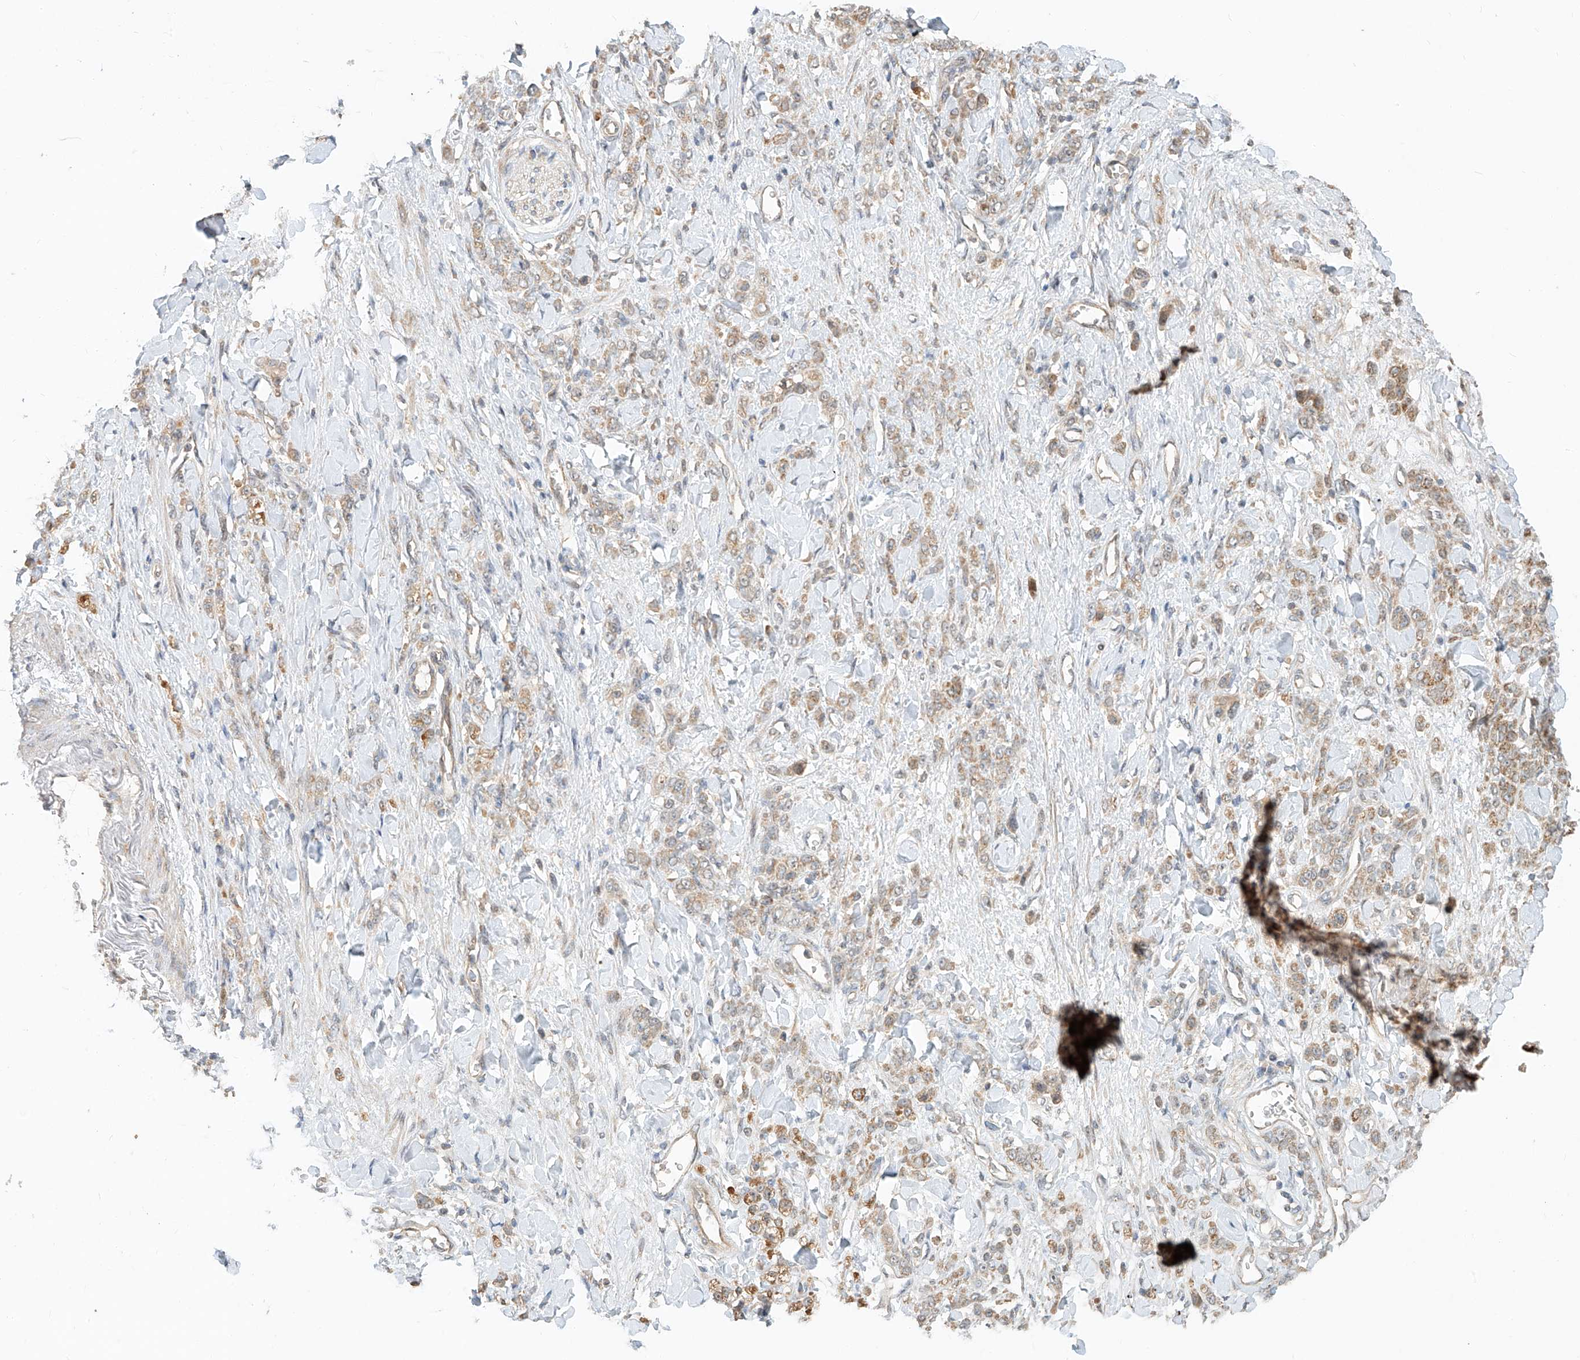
{"staining": {"intensity": "weak", "quantity": ">75%", "location": "cytoplasmic/membranous"}, "tissue": "stomach cancer", "cell_type": "Tumor cells", "image_type": "cancer", "snomed": [{"axis": "morphology", "description": "Normal tissue, NOS"}, {"axis": "morphology", "description": "Adenocarcinoma, NOS"}, {"axis": "topography", "description": "Stomach"}], "caption": "Protein expression analysis of human stomach cancer (adenocarcinoma) reveals weak cytoplasmic/membranous expression in about >75% of tumor cells.", "gene": "TMEM61", "patient": {"sex": "male", "age": 82}}